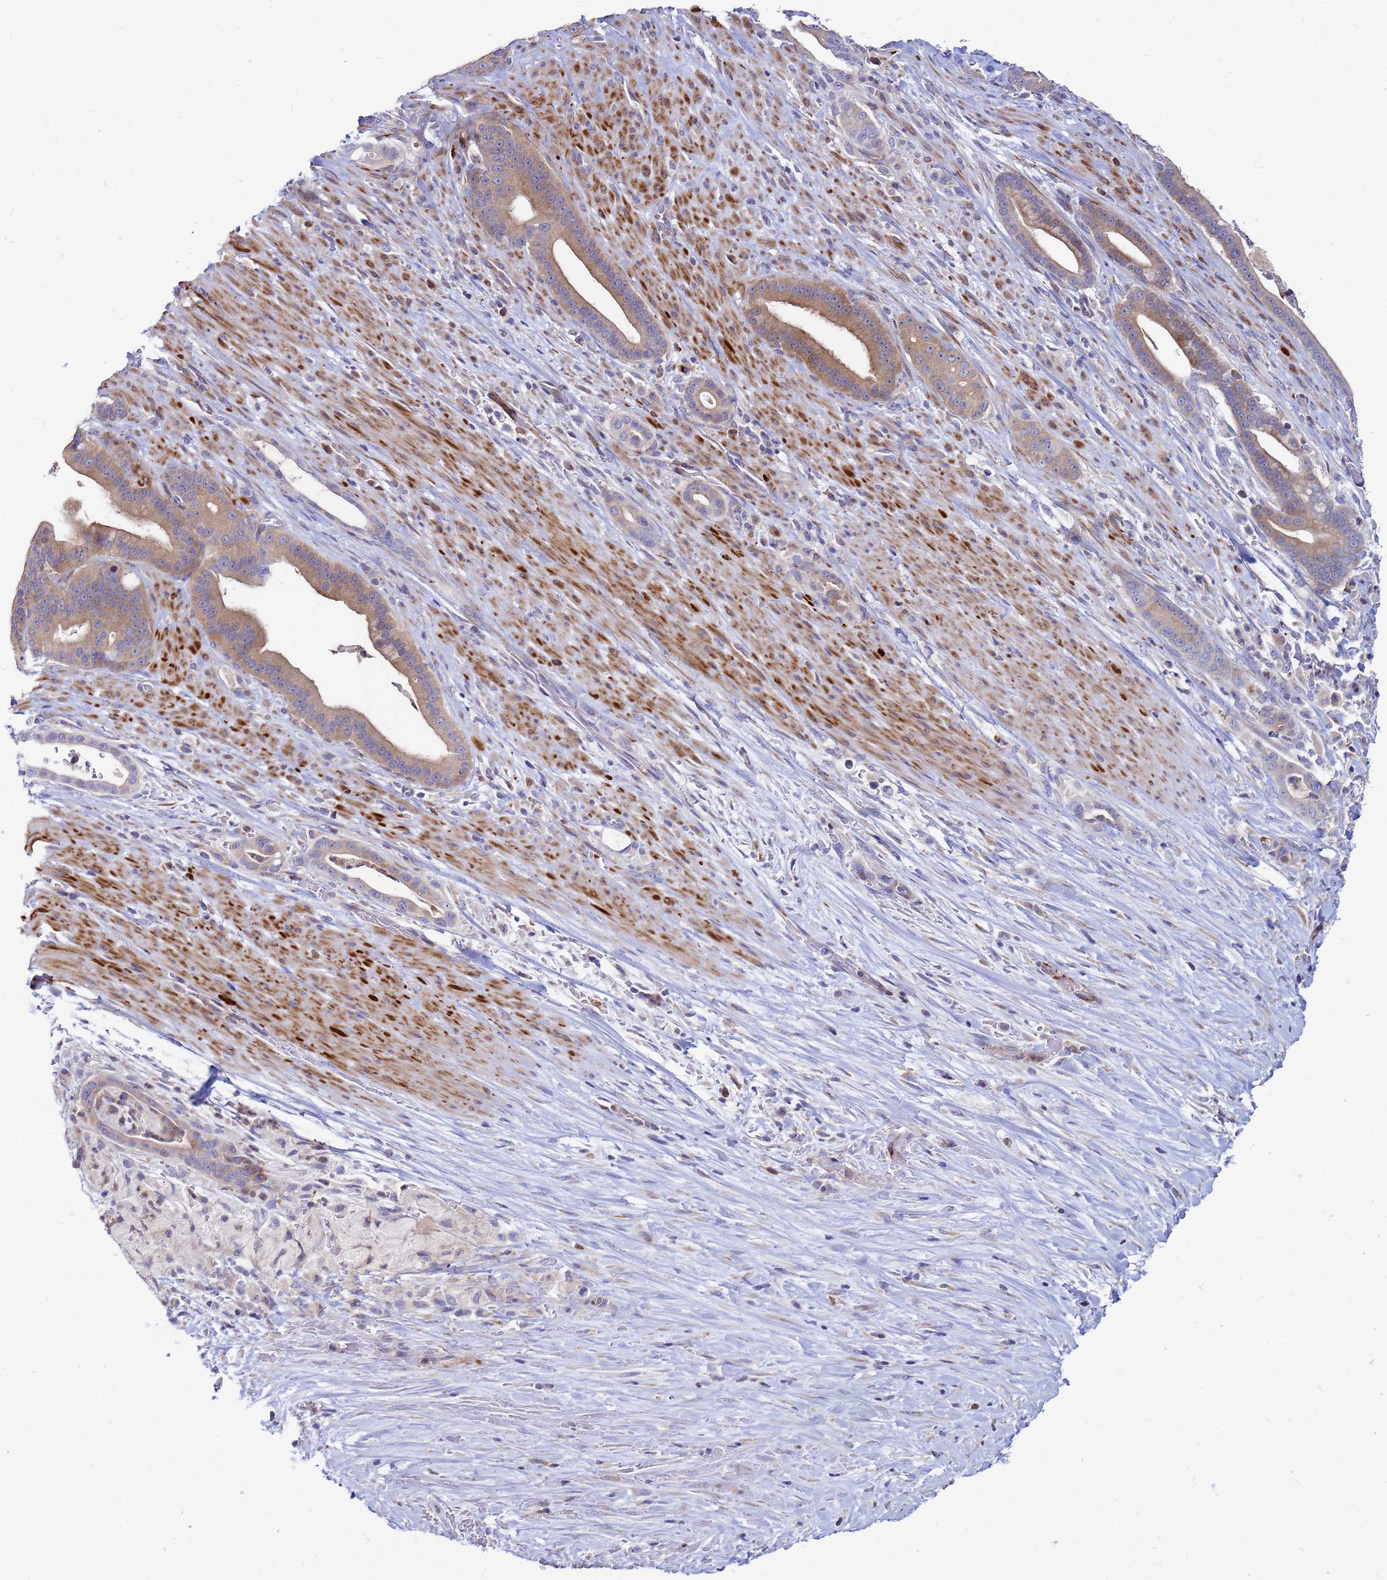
{"staining": {"intensity": "moderate", "quantity": ">75%", "location": "cytoplasmic/membranous"}, "tissue": "pancreatic cancer", "cell_type": "Tumor cells", "image_type": "cancer", "snomed": [{"axis": "morphology", "description": "Adenocarcinoma, NOS"}, {"axis": "topography", "description": "Pancreas"}], "caption": "Pancreatic adenocarcinoma was stained to show a protein in brown. There is medium levels of moderate cytoplasmic/membranous staining in approximately >75% of tumor cells.", "gene": "FHIP1A", "patient": {"sex": "male", "age": 63}}